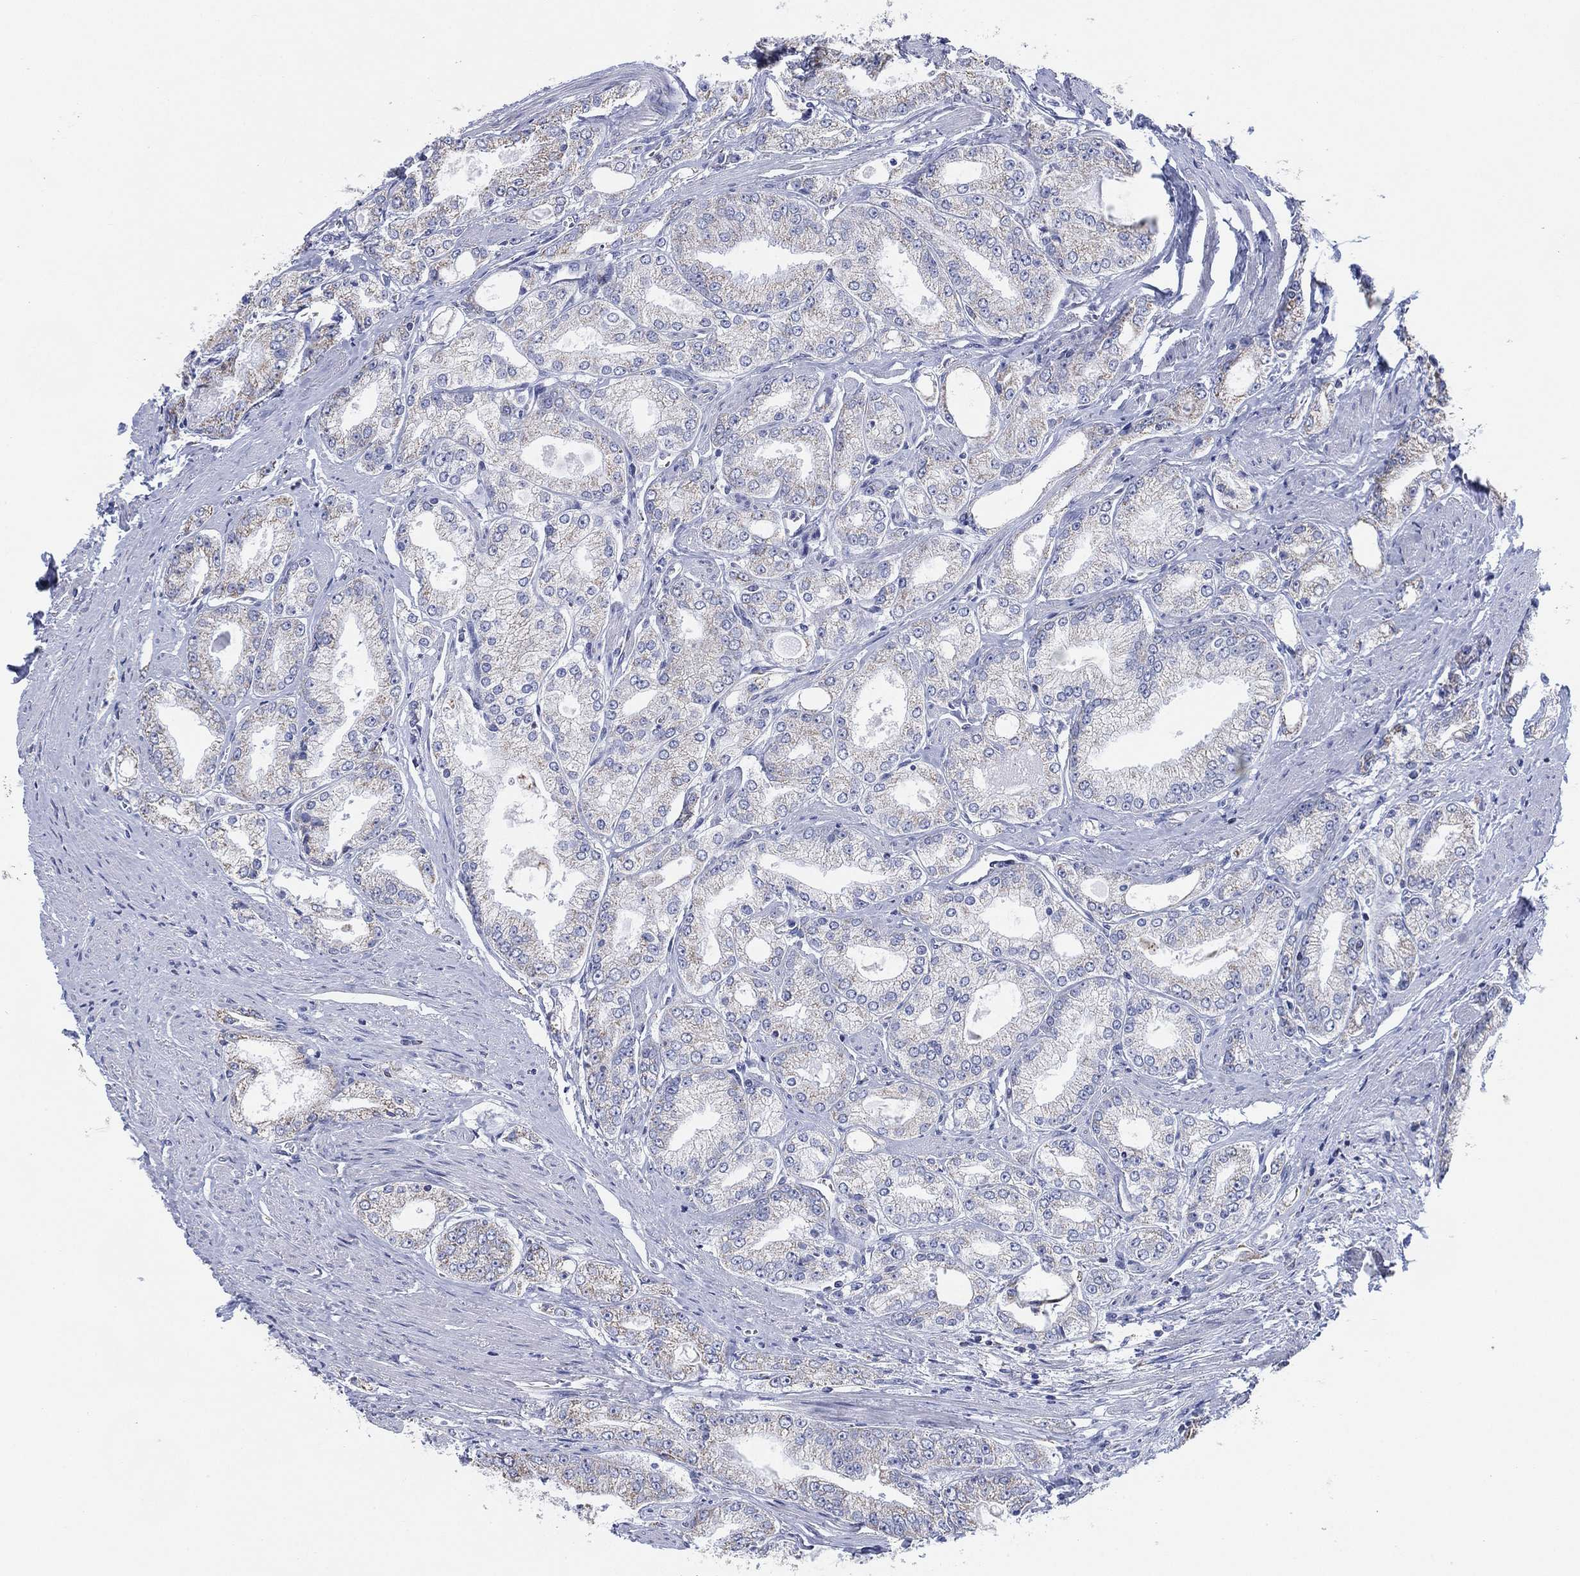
{"staining": {"intensity": "negative", "quantity": "none", "location": "none"}, "tissue": "prostate cancer", "cell_type": "Tumor cells", "image_type": "cancer", "snomed": [{"axis": "morphology", "description": "Adenocarcinoma, NOS"}, {"axis": "morphology", "description": "Adenocarcinoma, High grade"}, {"axis": "topography", "description": "Prostate"}], "caption": "Prostate cancer stained for a protein using immunohistochemistry (IHC) demonstrates no expression tumor cells.", "gene": "CFTR", "patient": {"sex": "male", "age": 70}}